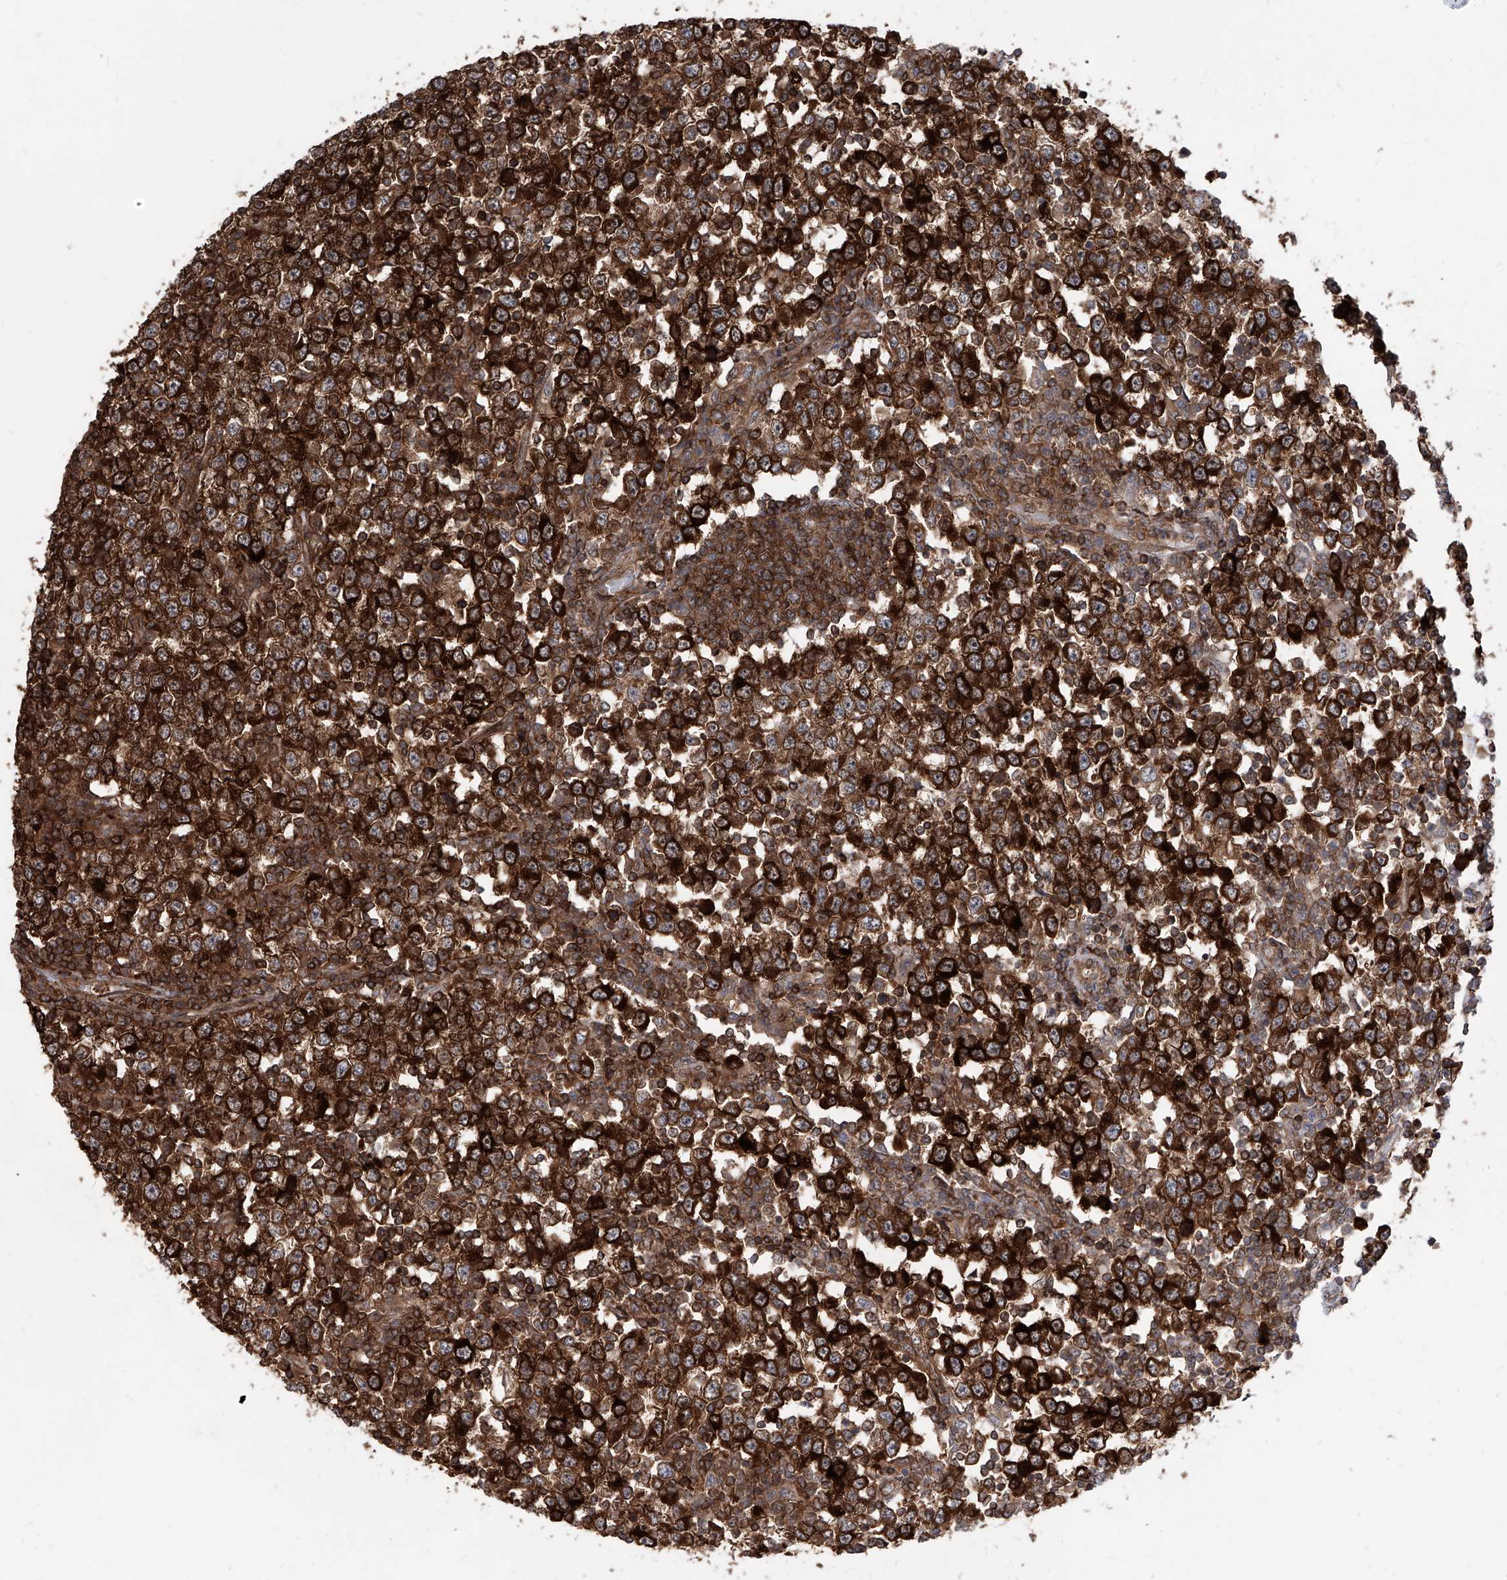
{"staining": {"intensity": "strong", "quantity": ">75%", "location": "cytoplasmic/membranous"}, "tissue": "testis cancer", "cell_type": "Tumor cells", "image_type": "cancer", "snomed": [{"axis": "morphology", "description": "Seminoma, NOS"}, {"axis": "topography", "description": "Testis"}], "caption": "Tumor cells reveal strong cytoplasmic/membranous staining in about >75% of cells in seminoma (testis).", "gene": "MAGED2", "patient": {"sex": "male", "age": 65}}